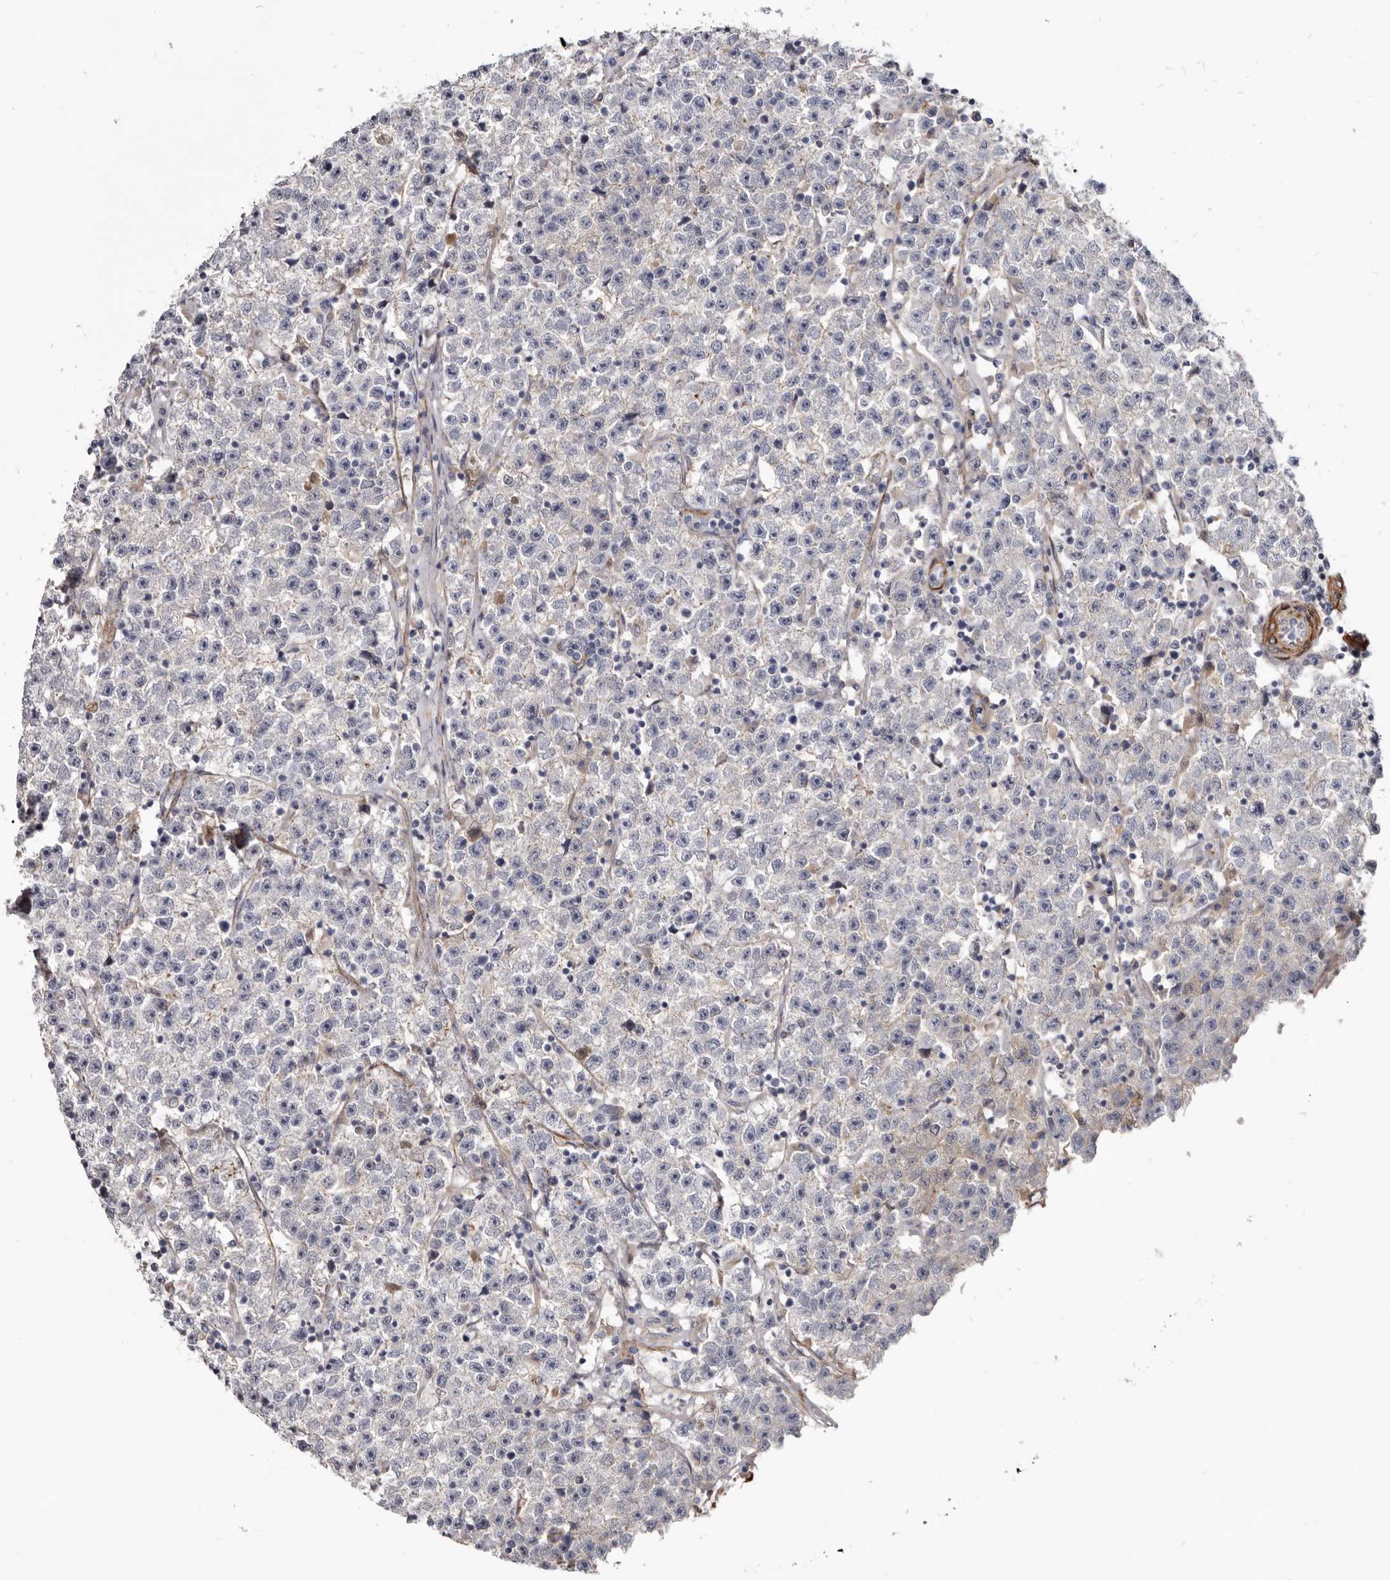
{"staining": {"intensity": "negative", "quantity": "none", "location": "none"}, "tissue": "testis cancer", "cell_type": "Tumor cells", "image_type": "cancer", "snomed": [{"axis": "morphology", "description": "Seminoma, NOS"}, {"axis": "topography", "description": "Testis"}], "caption": "This is a image of immunohistochemistry staining of testis cancer, which shows no positivity in tumor cells. The staining is performed using DAB brown chromogen with nuclei counter-stained in using hematoxylin.", "gene": "CGN", "patient": {"sex": "male", "age": 22}}